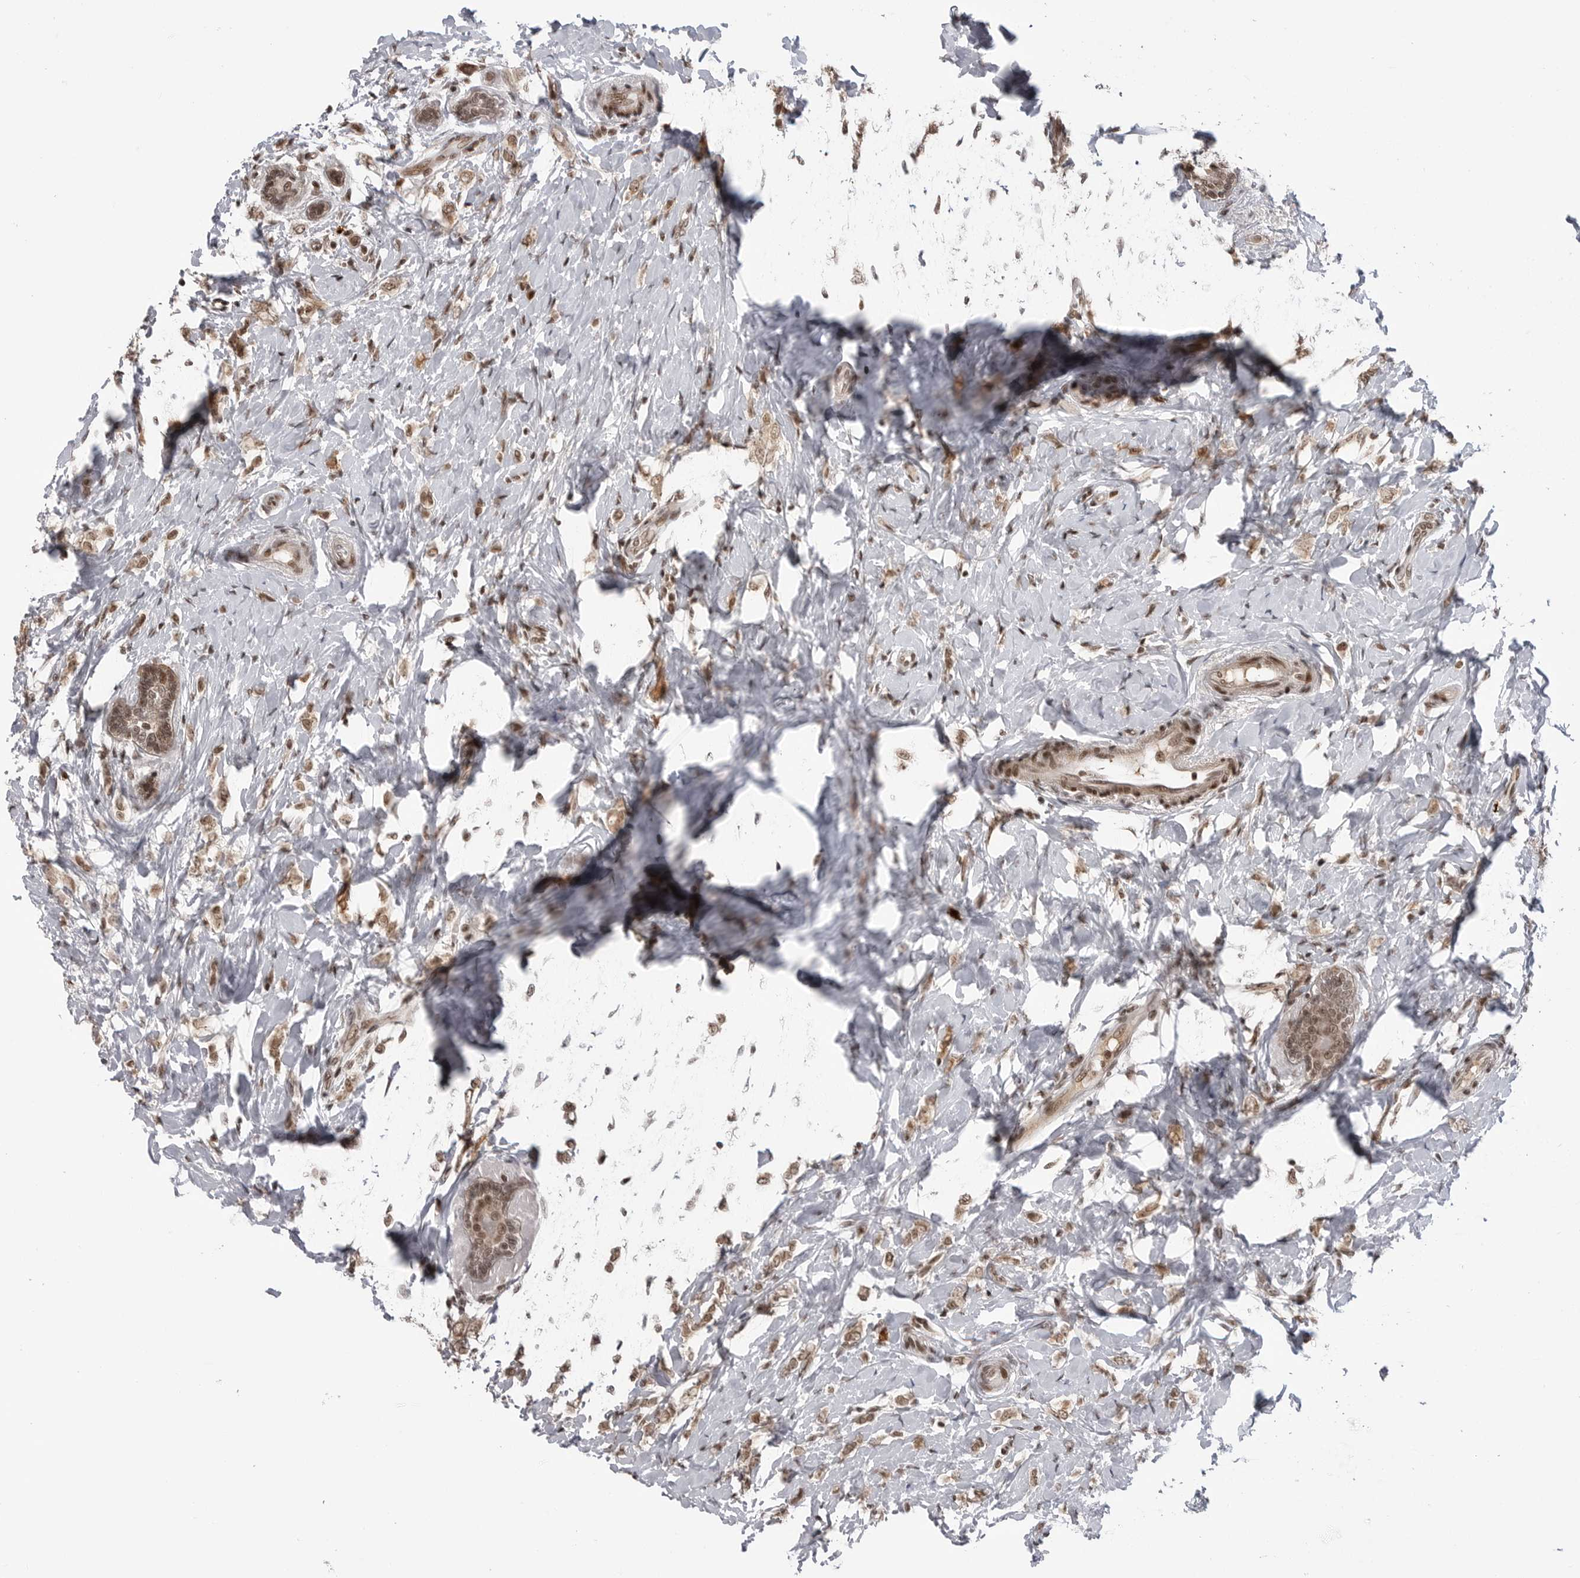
{"staining": {"intensity": "moderate", "quantity": ">75%", "location": "cytoplasmic/membranous,nuclear"}, "tissue": "breast cancer", "cell_type": "Tumor cells", "image_type": "cancer", "snomed": [{"axis": "morphology", "description": "Normal tissue, NOS"}, {"axis": "morphology", "description": "Lobular carcinoma"}, {"axis": "topography", "description": "Breast"}], "caption": "Brown immunohistochemical staining in human breast cancer (lobular carcinoma) exhibits moderate cytoplasmic/membranous and nuclear positivity in about >75% of tumor cells. (DAB IHC, brown staining for protein, blue staining for nuclei).", "gene": "TRIM66", "patient": {"sex": "female", "age": 47}}